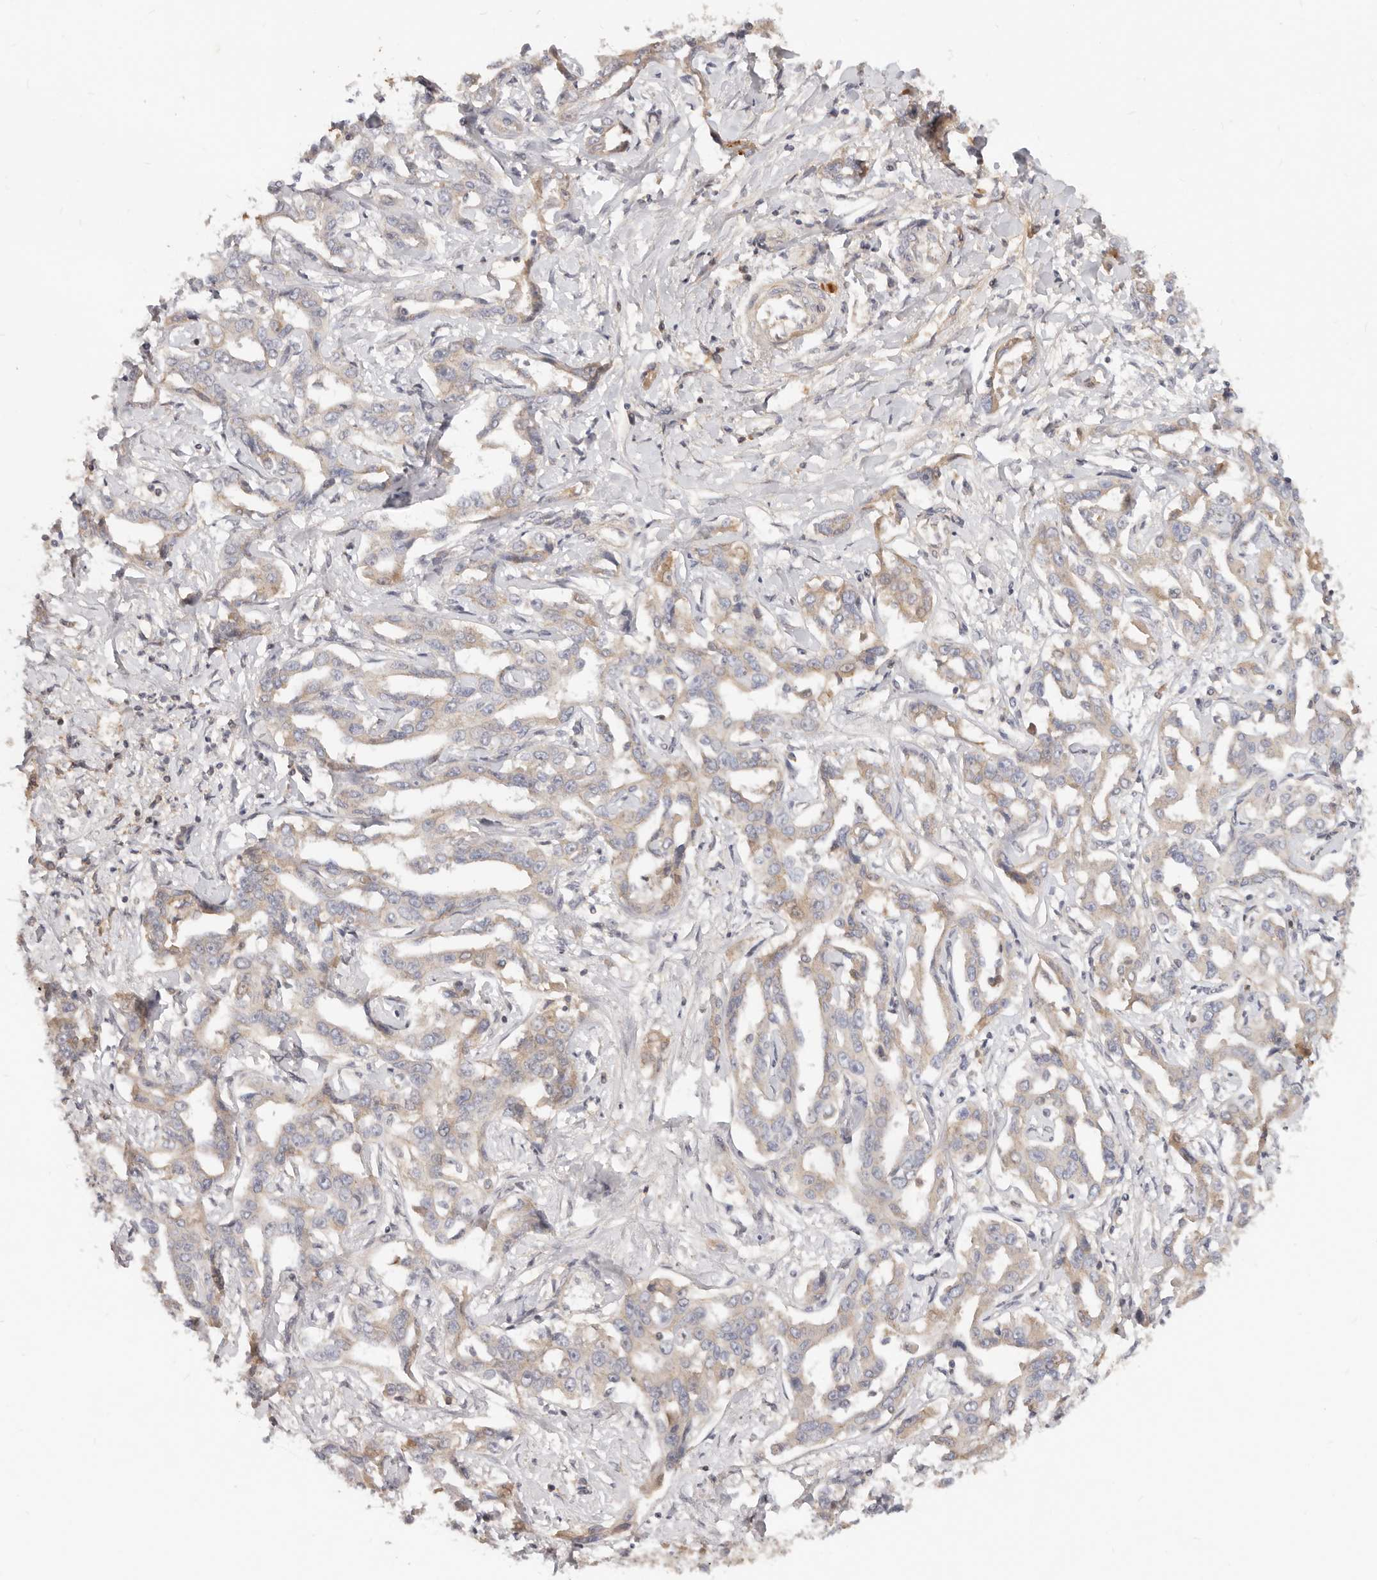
{"staining": {"intensity": "weak", "quantity": "<25%", "location": "cytoplasmic/membranous"}, "tissue": "liver cancer", "cell_type": "Tumor cells", "image_type": "cancer", "snomed": [{"axis": "morphology", "description": "Cholangiocarcinoma"}, {"axis": "topography", "description": "Liver"}], "caption": "Tumor cells are negative for protein expression in human cholangiocarcinoma (liver).", "gene": "USP49", "patient": {"sex": "male", "age": 59}}